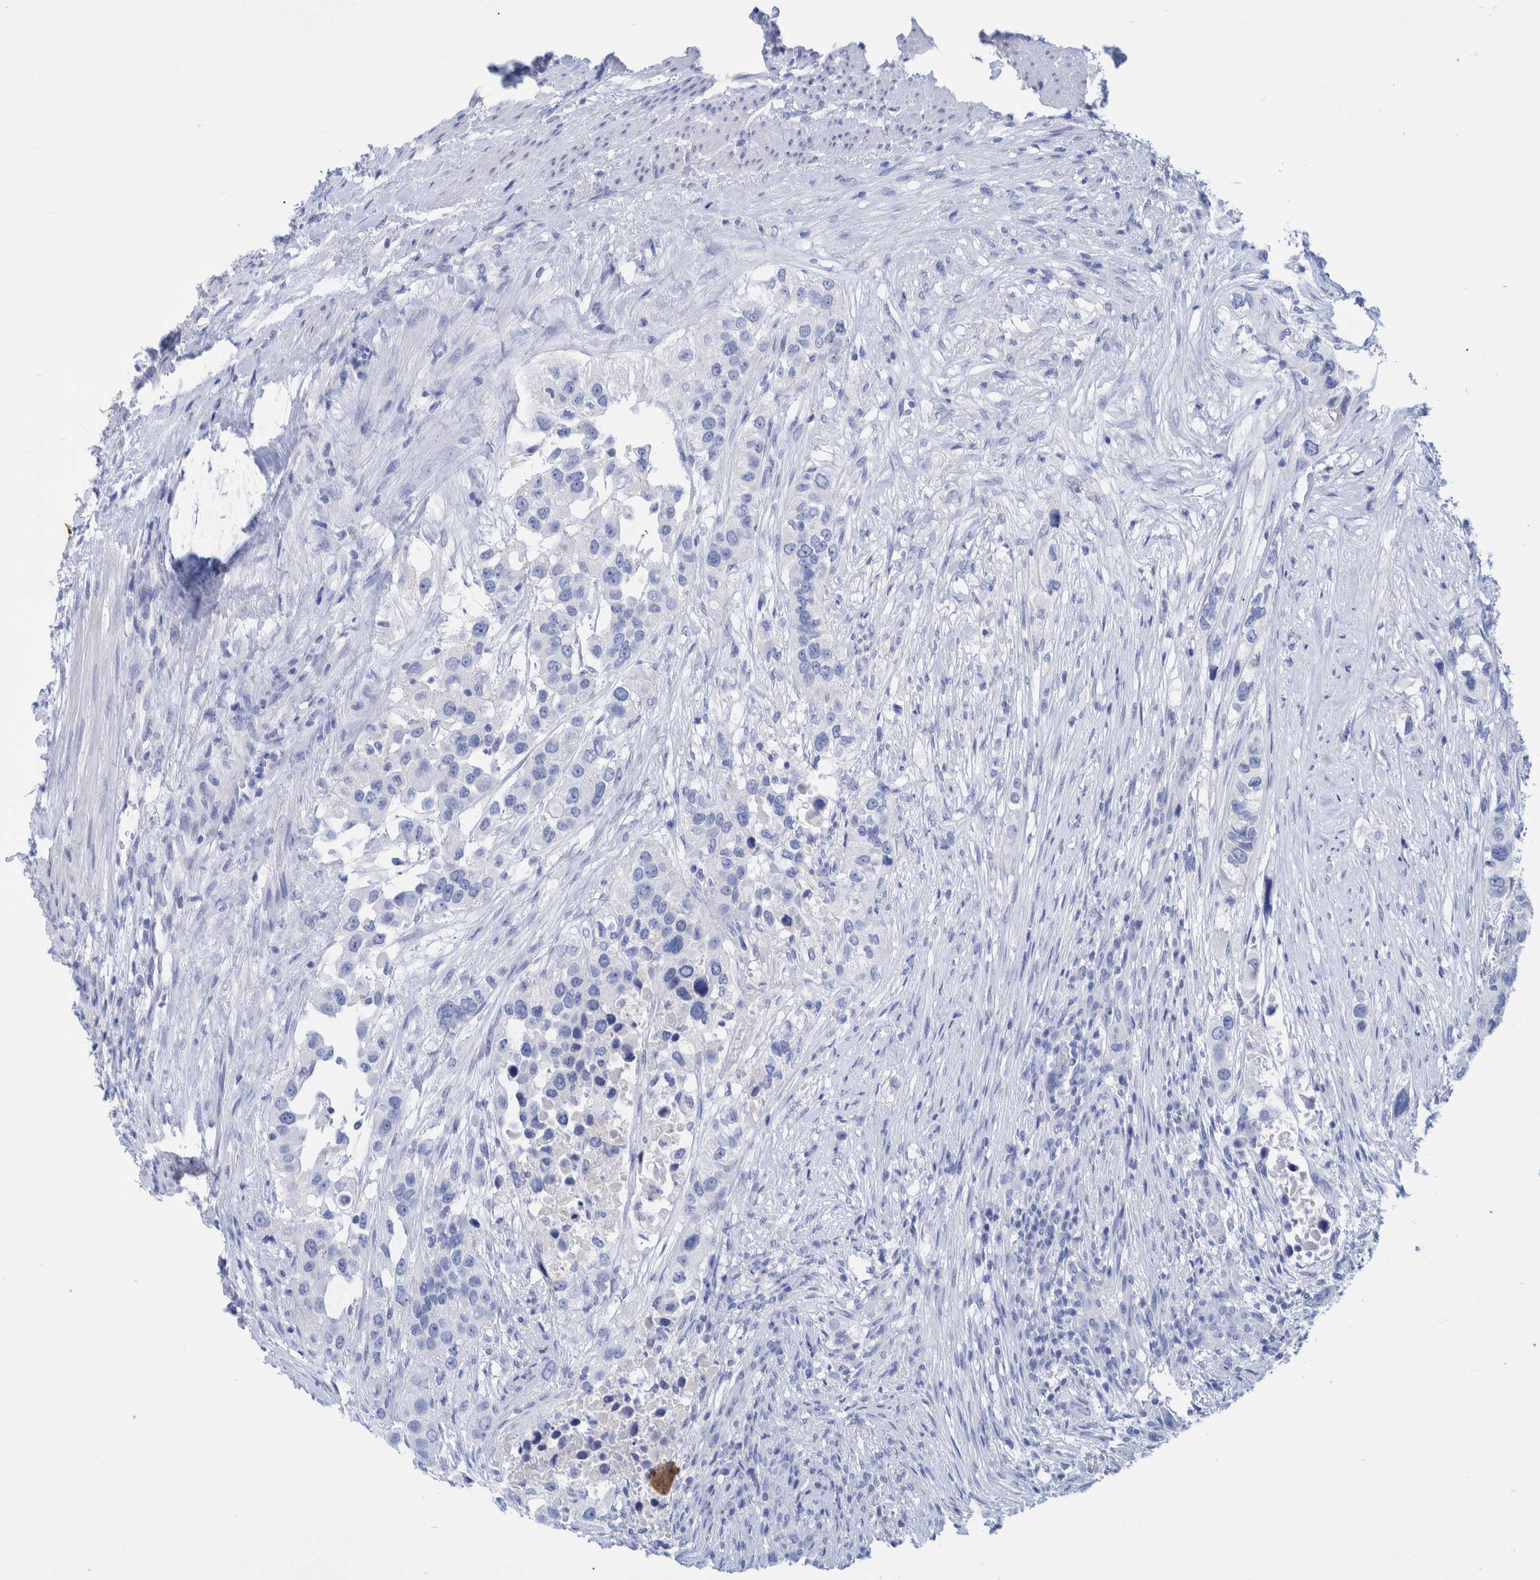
{"staining": {"intensity": "negative", "quantity": "none", "location": "none"}, "tissue": "urothelial cancer", "cell_type": "Tumor cells", "image_type": "cancer", "snomed": [{"axis": "morphology", "description": "Urothelial carcinoma, High grade"}, {"axis": "topography", "description": "Urinary bladder"}], "caption": "This is a histopathology image of IHC staining of urothelial cancer, which shows no staining in tumor cells.", "gene": "PERP", "patient": {"sex": "female", "age": 80}}